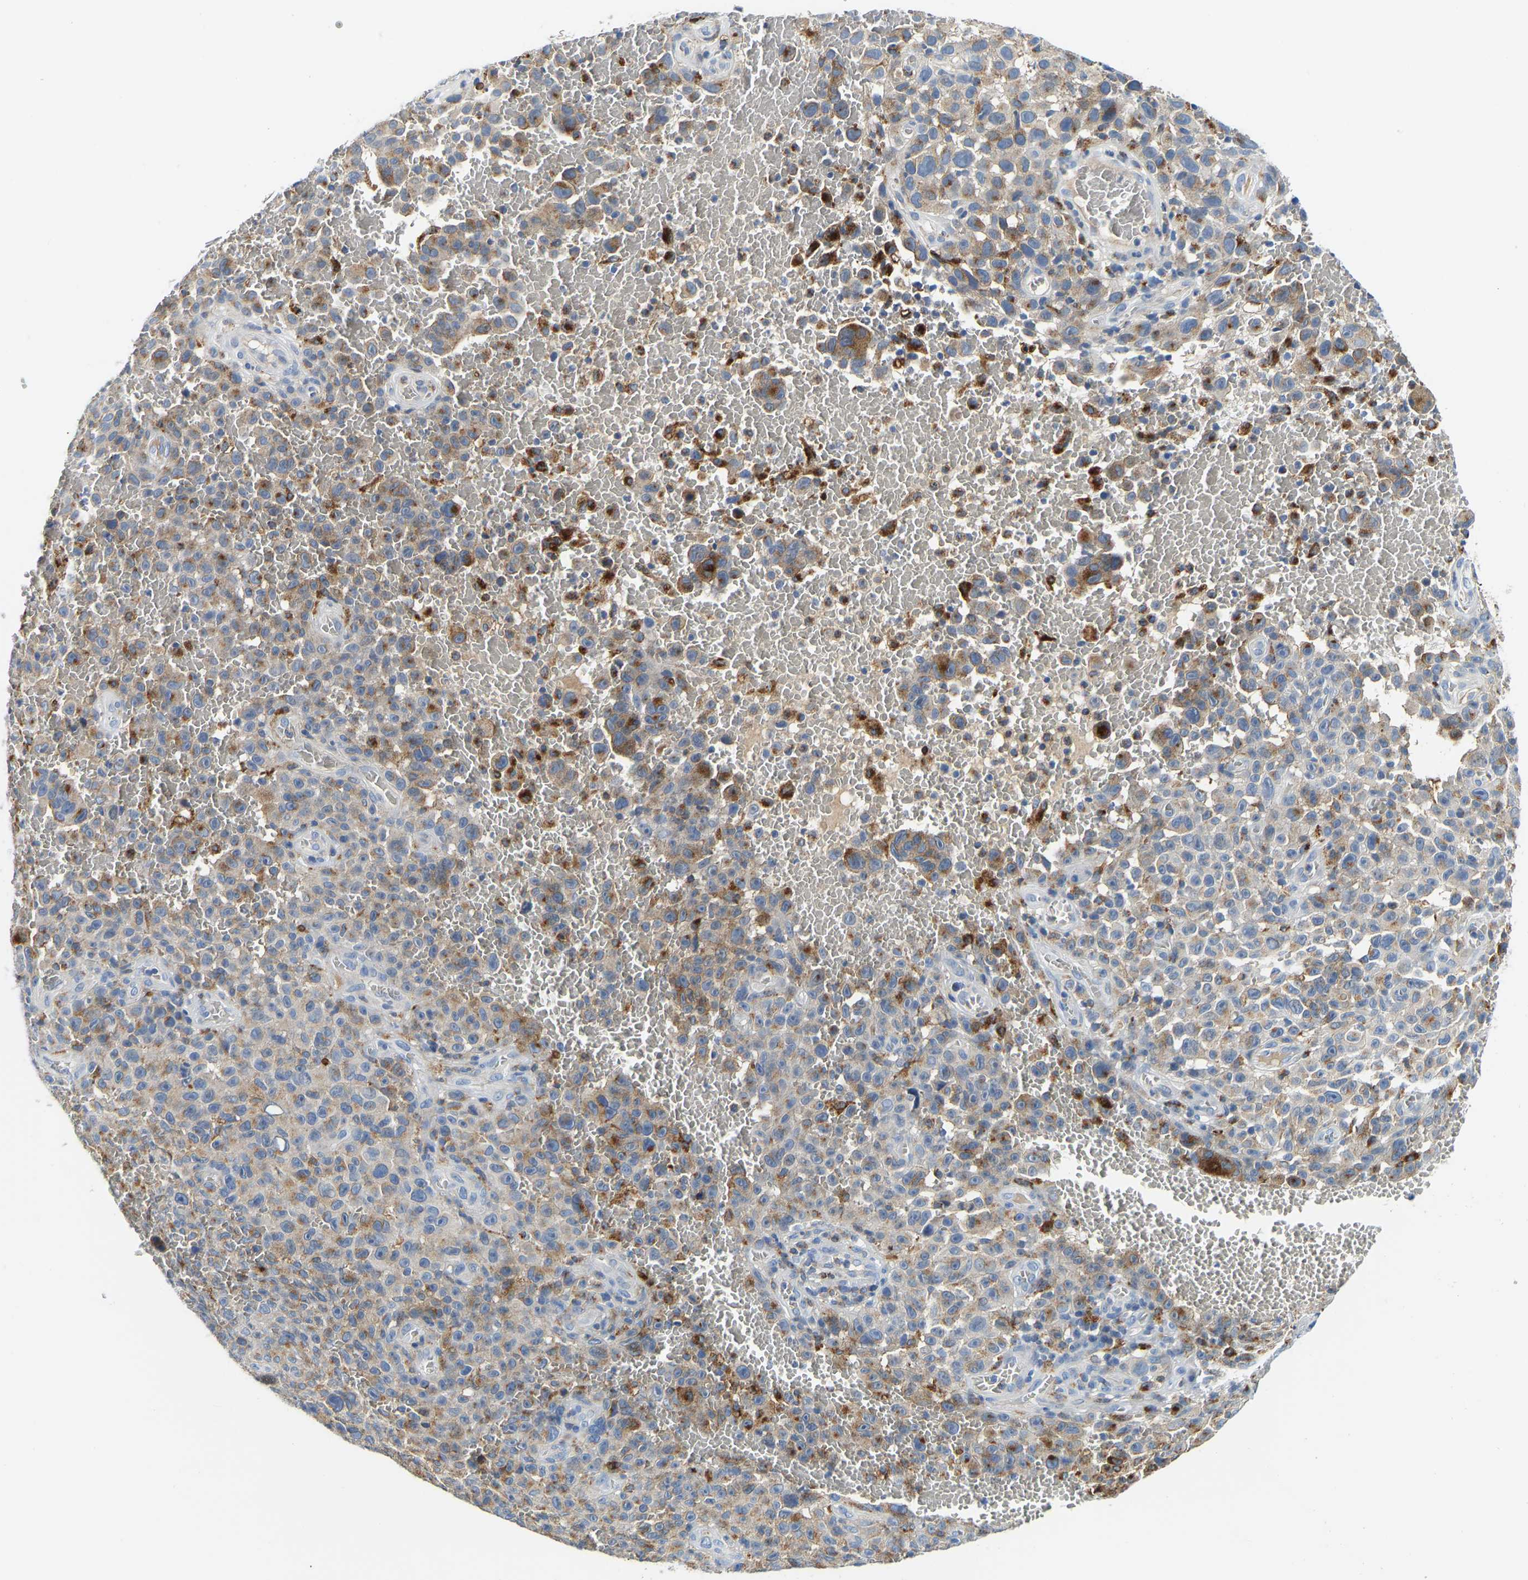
{"staining": {"intensity": "moderate", "quantity": ">75%", "location": "cytoplasmic/membranous"}, "tissue": "melanoma", "cell_type": "Tumor cells", "image_type": "cancer", "snomed": [{"axis": "morphology", "description": "Malignant melanoma, NOS"}, {"axis": "topography", "description": "Skin"}], "caption": "A photomicrograph showing moderate cytoplasmic/membranous staining in approximately >75% of tumor cells in malignant melanoma, as visualized by brown immunohistochemical staining.", "gene": "ATP6V1E1", "patient": {"sex": "female", "age": 82}}